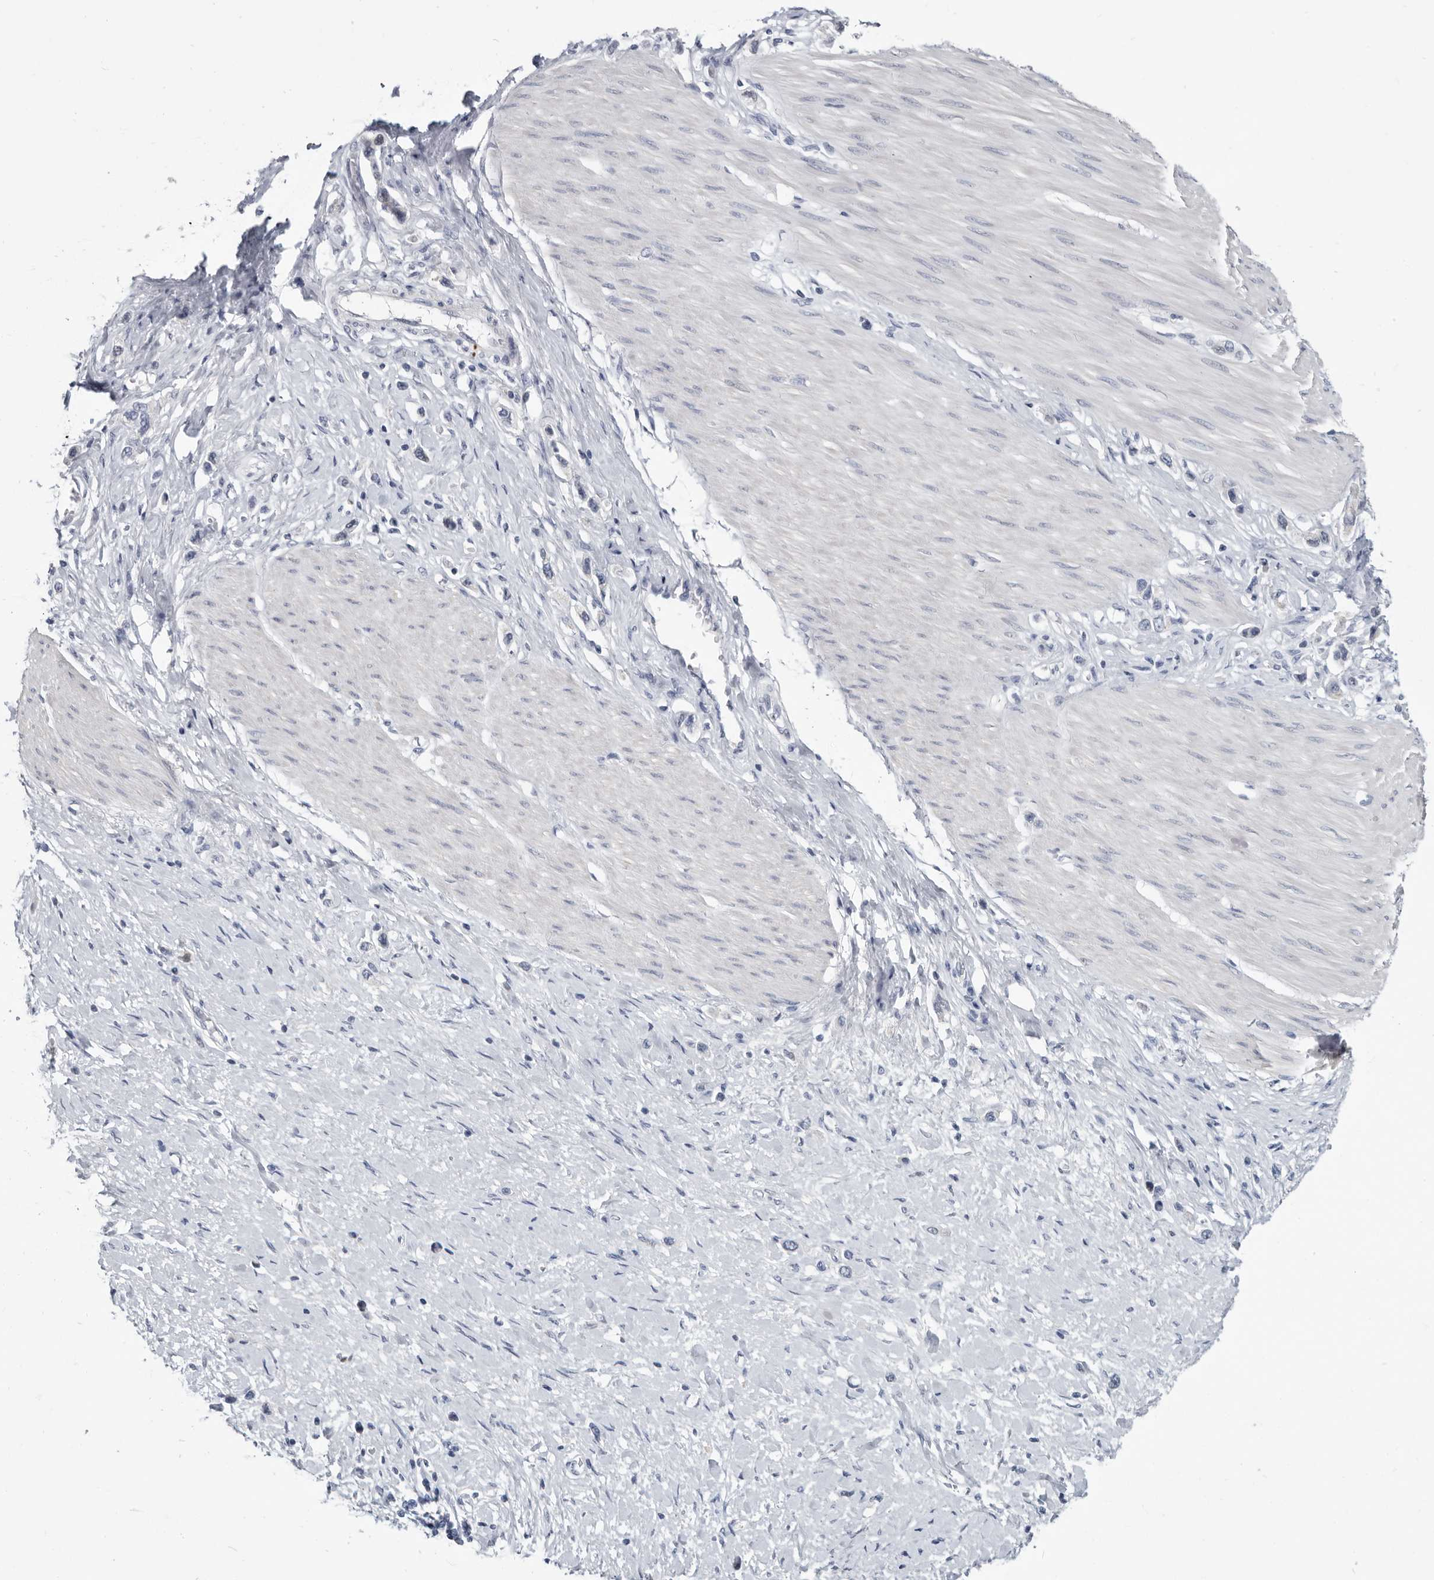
{"staining": {"intensity": "negative", "quantity": "none", "location": "none"}, "tissue": "stomach cancer", "cell_type": "Tumor cells", "image_type": "cancer", "snomed": [{"axis": "morphology", "description": "Adenocarcinoma, NOS"}, {"axis": "topography", "description": "Stomach"}], "caption": "The histopathology image exhibits no significant expression in tumor cells of adenocarcinoma (stomach).", "gene": "WRAP73", "patient": {"sex": "female", "age": 65}}